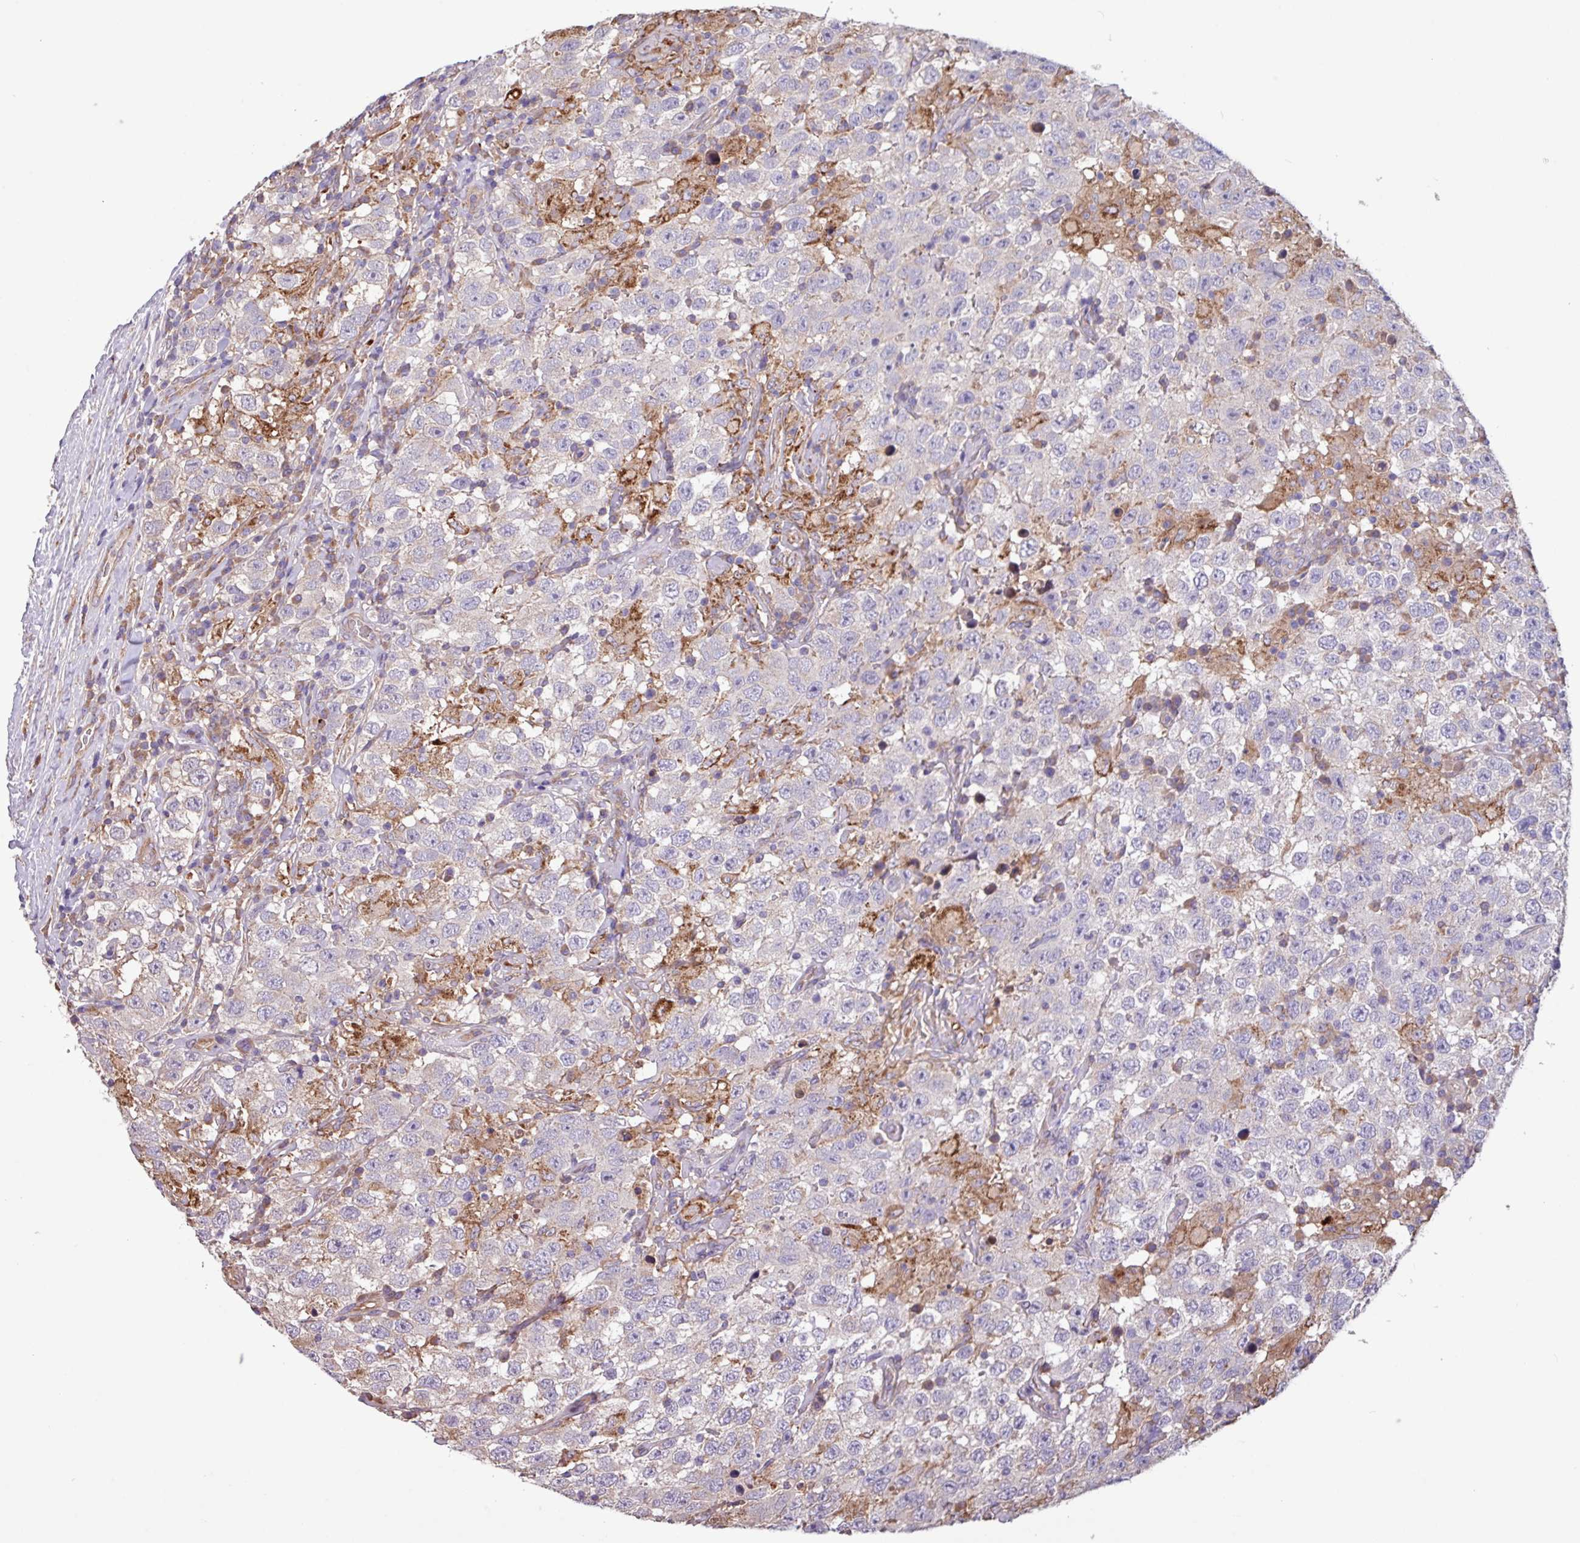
{"staining": {"intensity": "negative", "quantity": "none", "location": "none"}, "tissue": "testis cancer", "cell_type": "Tumor cells", "image_type": "cancer", "snomed": [{"axis": "morphology", "description": "Seminoma, NOS"}, {"axis": "topography", "description": "Testis"}], "caption": "High power microscopy photomicrograph of an immunohistochemistry photomicrograph of testis cancer, revealing no significant expression in tumor cells.", "gene": "PTPRQ", "patient": {"sex": "male", "age": 41}}